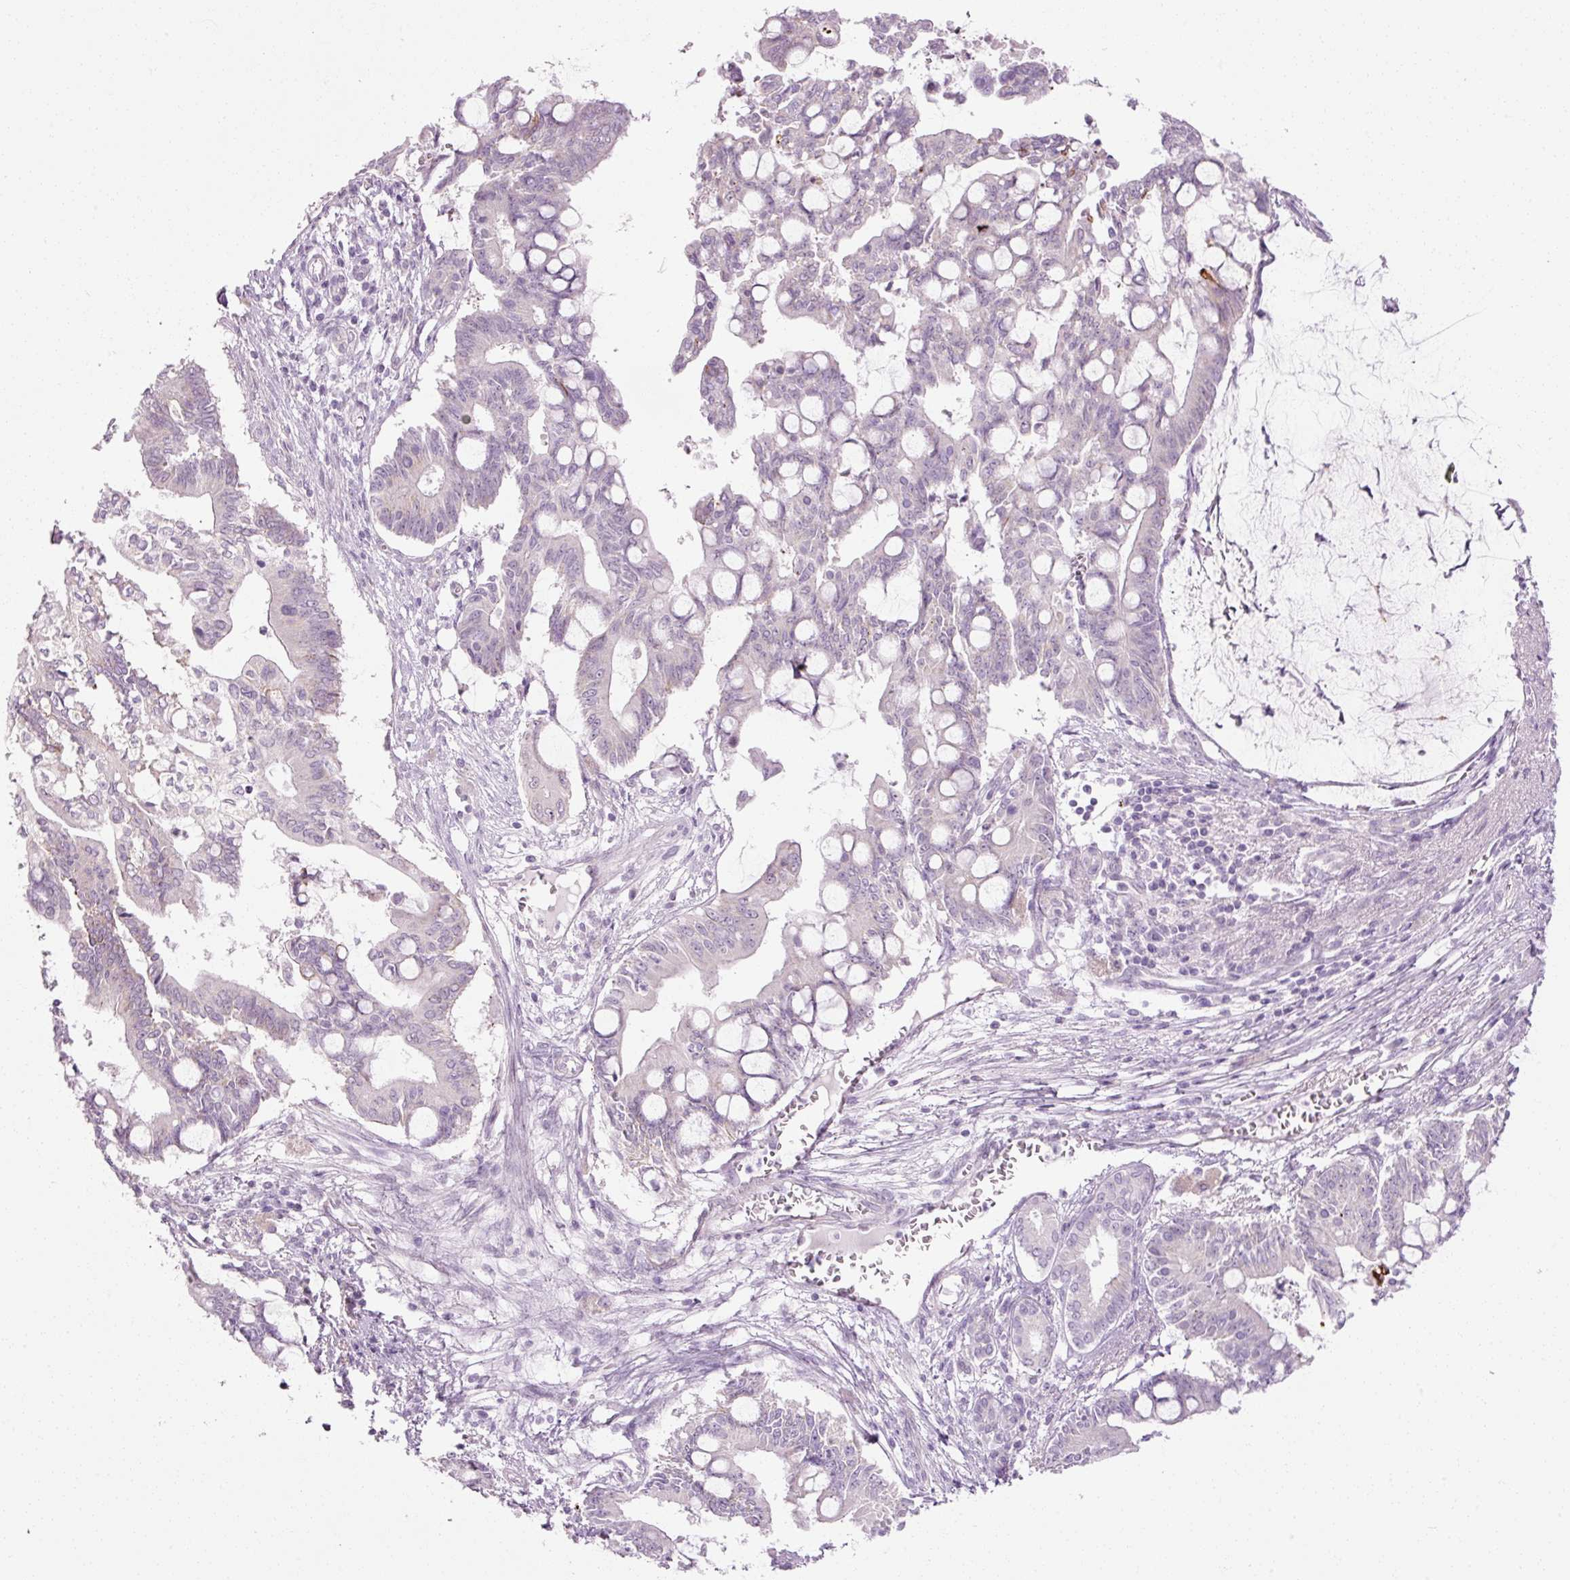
{"staining": {"intensity": "moderate", "quantity": "<25%", "location": "cytoplasmic/membranous"}, "tissue": "pancreatic cancer", "cell_type": "Tumor cells", "image_type": "cancer", "snomed": [{"axis": "morphology", "description": "Adenocarcinoma, NOS"}, {"axis": "topography", "description": "Pancreas"}], "caption": "DAB immunohistochemical staining of adenocarcinoma (pancreatic) shows moderate cytoplasmic/membranous protein expression in approximately <25% of tumor cells. The staining was performed using DAB to visualize the protein expression in brown, while the nuclei were stained in blue with hematoxylin (Magnification: 20x).", "gene": "ANKRD20A1", "patient": {"sex": "male", "age": 68}}